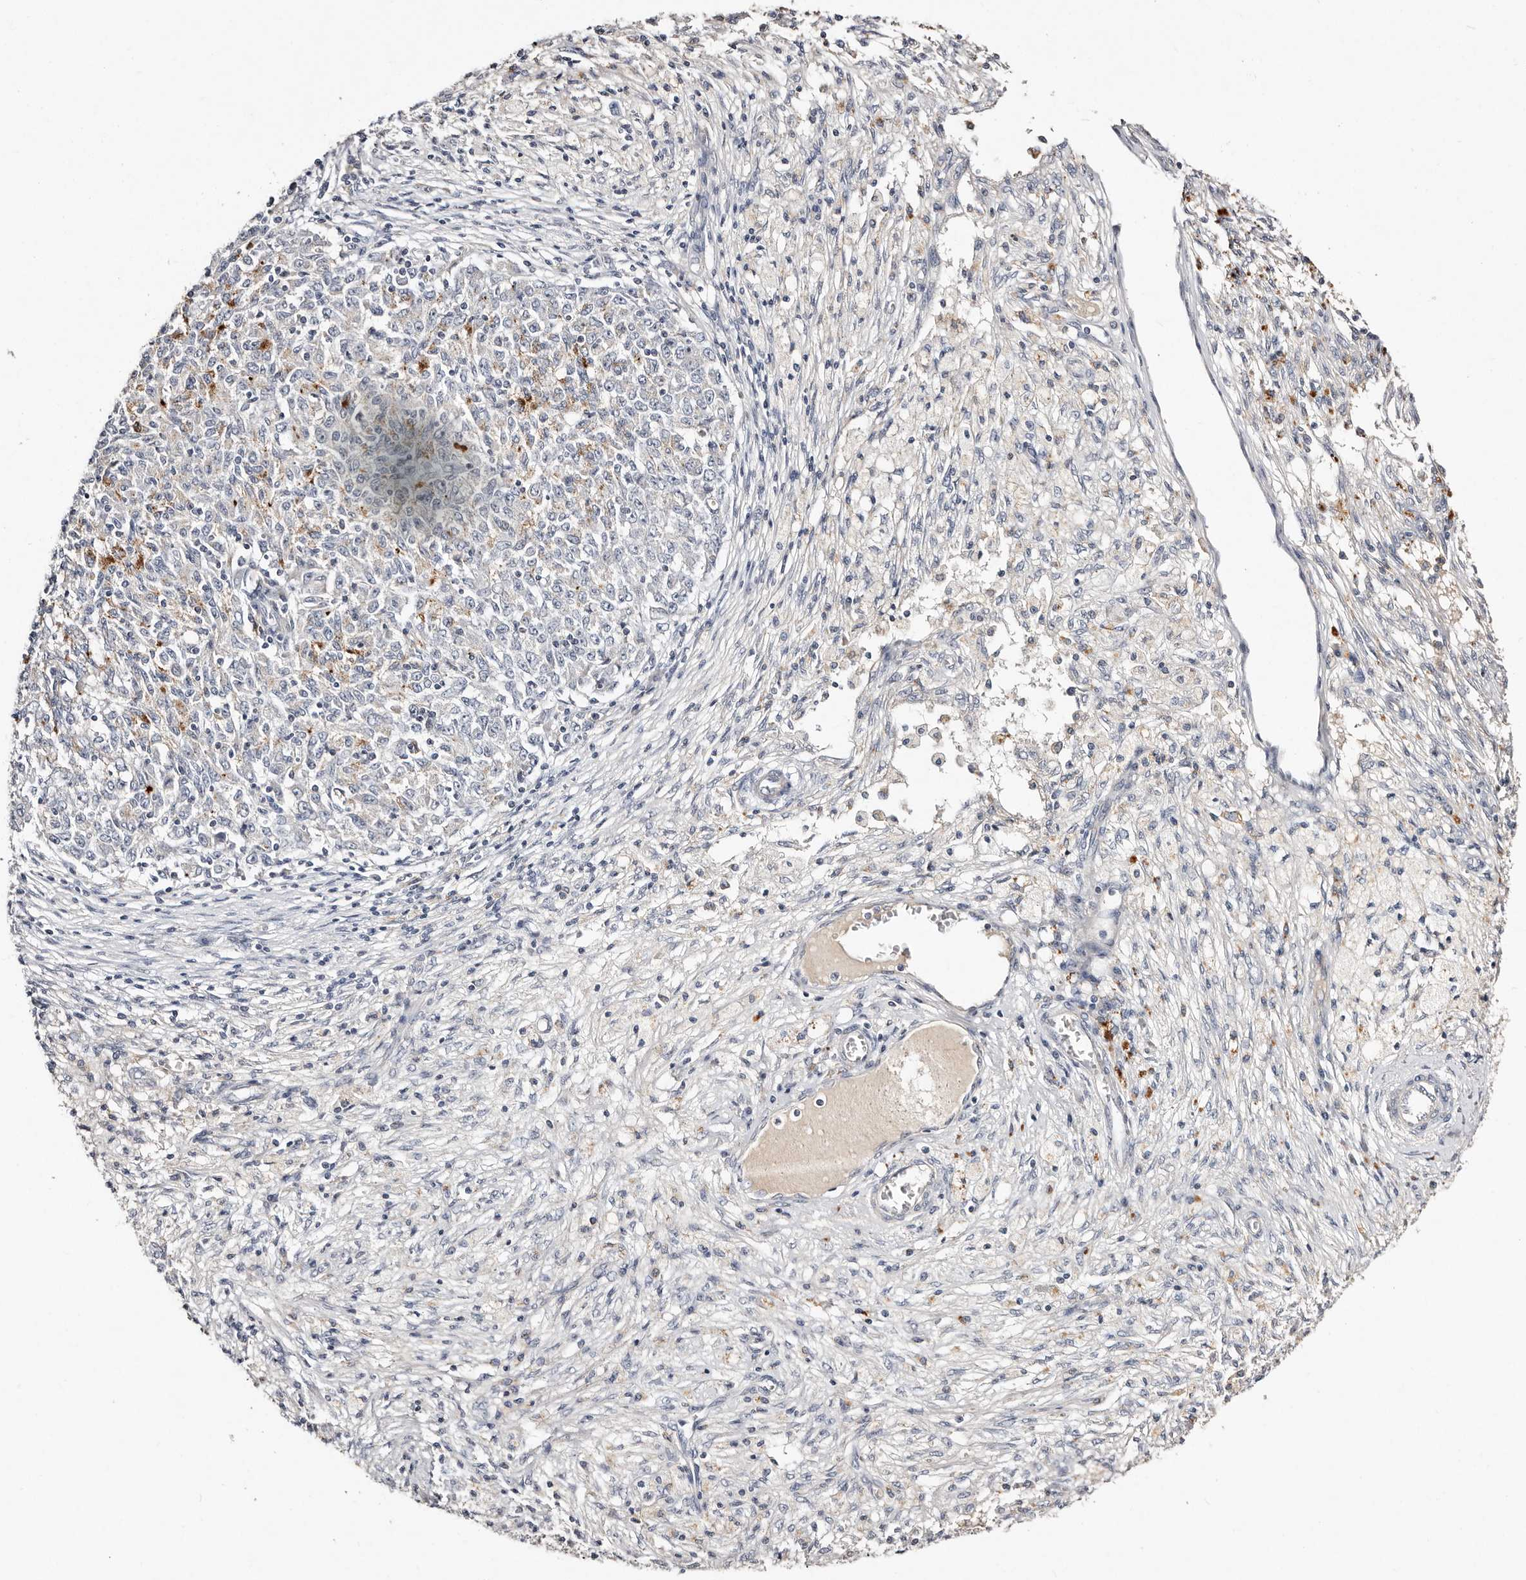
{"staining": {"intensity": "moderate", "quantity": "<25%", "location": "cytoplasmic/membranous"}, "tissue": "ovarian cancer", "cell_type": "Tumor cells", "image_type": "cancer", "snomed": [{"axis": "morphology", "description": "Carcinoma, endometroid"}, {"axis": "topography", "description": "Ovary"}], "caption": "Approximately <25% of tumor cells in endometroid carcinoma (ovarian) display moderate cytoplasmic/membranous protein positivity as visualized by brown immunohistochemical staining.", "gene": "MRPS33", "patient": {"sex": "female", "age": 42}}